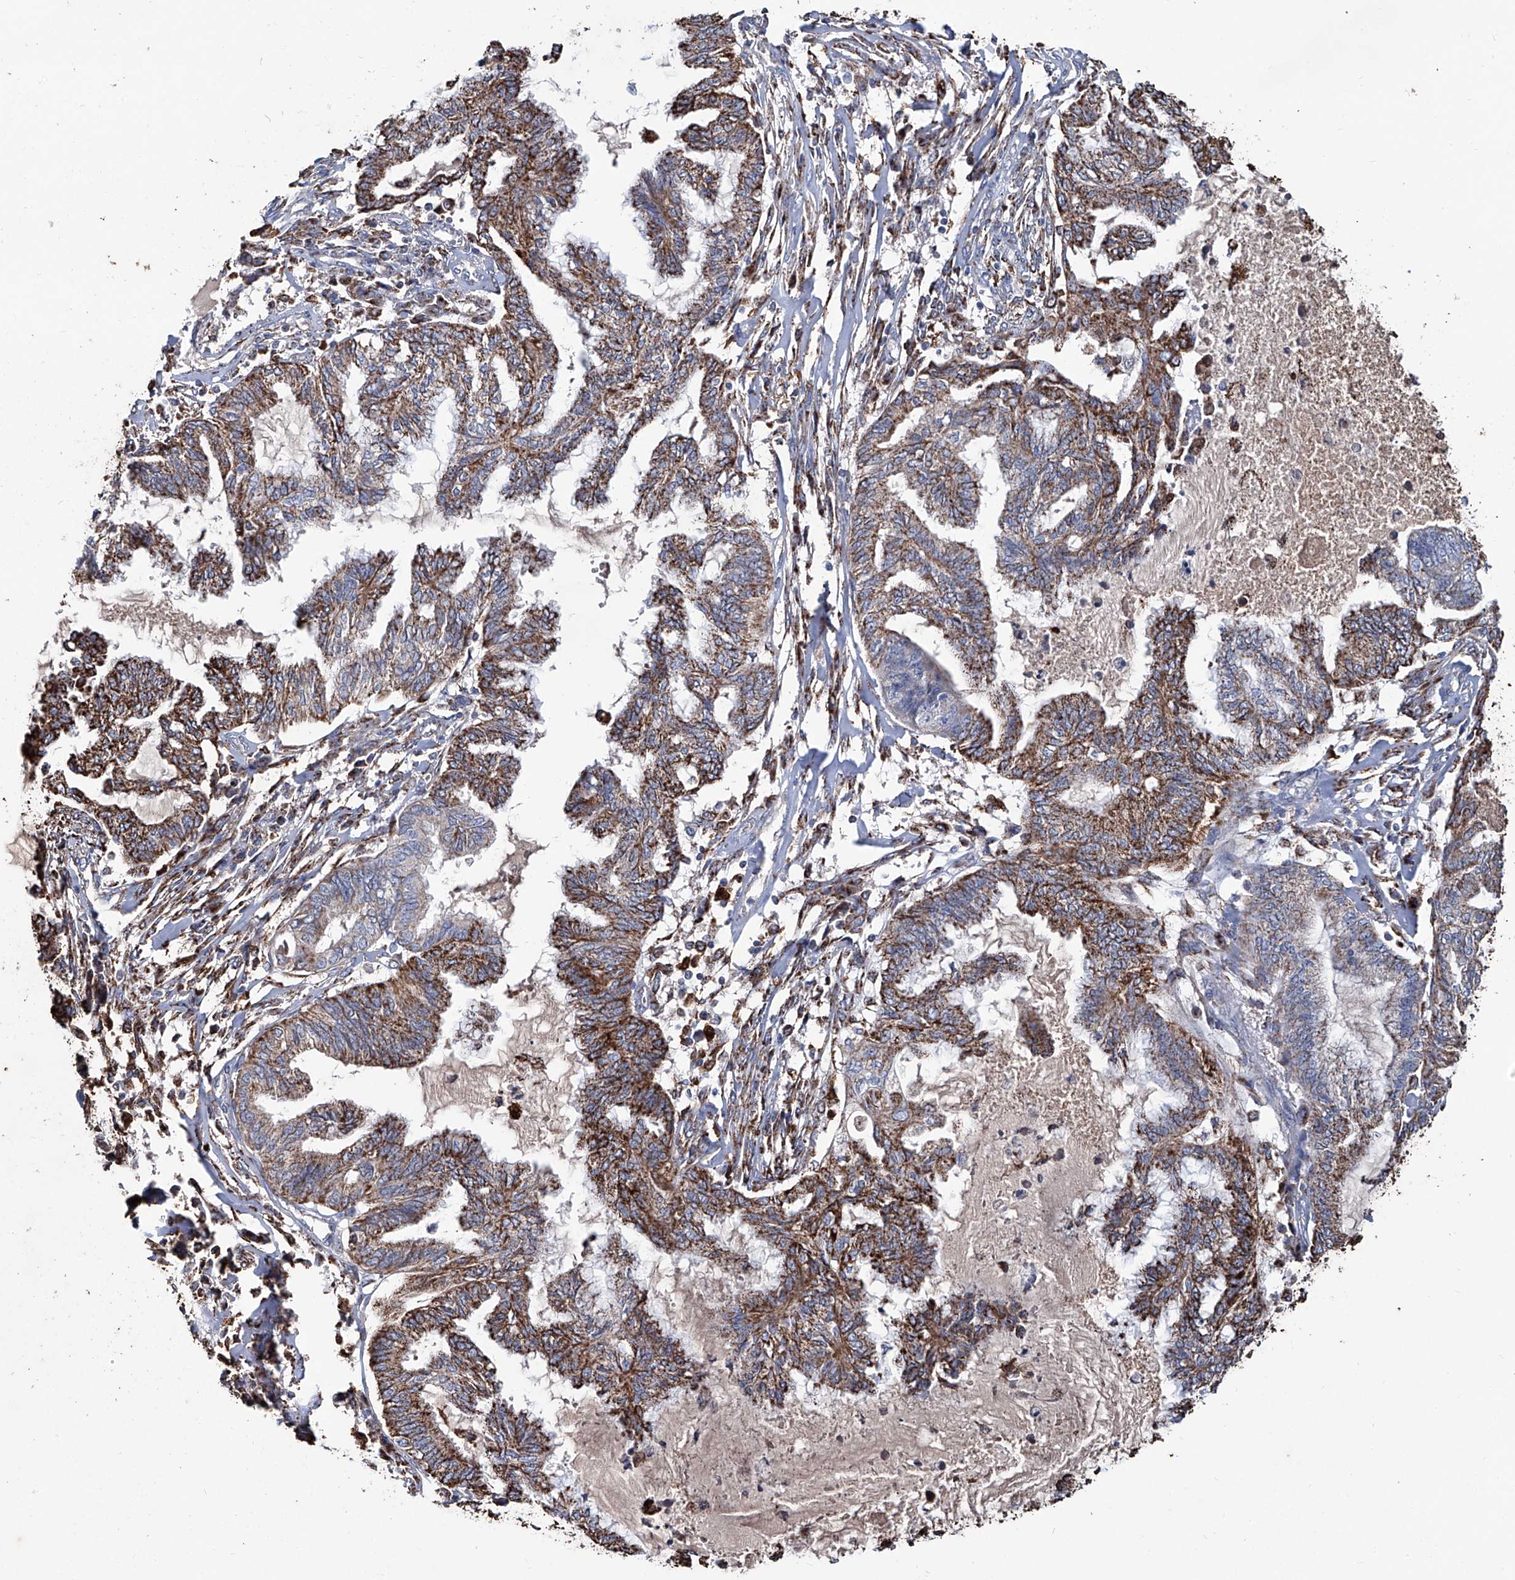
{"staining": {"intensity": "moderate", "quantity": ">75%", "location": "cytoplasmic/membranous"}, "tissue": "endometrial cancer", "cell_type": "Tumor cells", "image_type": "cancer", "snomed": [{"axis": "morphology", "description": "Adenocarcinoma, NOS"}, {"axis": "topography", "description": "Endometrium"}], "caption": "Human endometrial cancer (adenocarcinoma) stained with a protein marker displays moderate staining in tumor cells.", "gene": "NHS", "patient": {"sex": "female", "age": 86}}